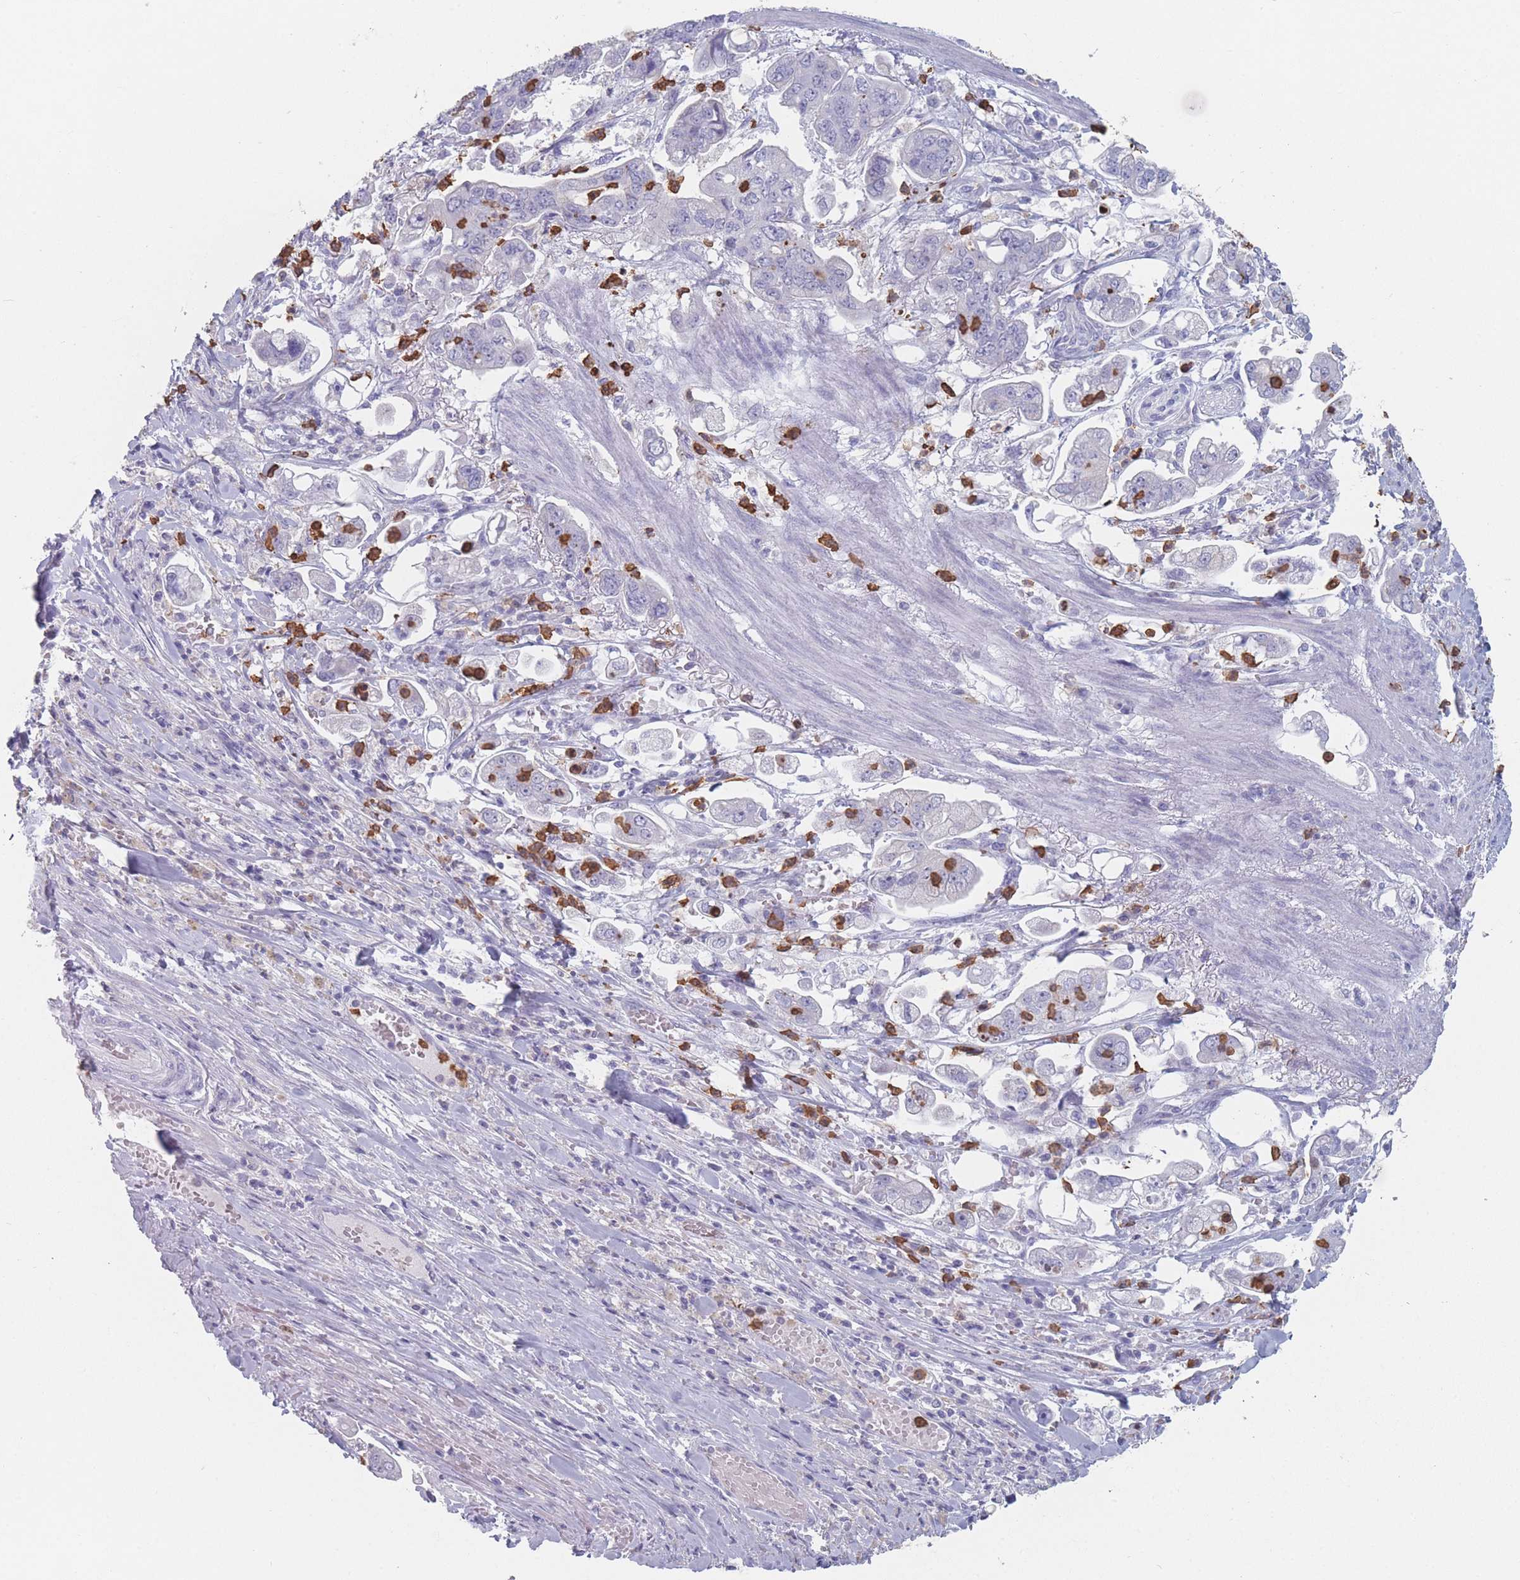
{"staining": {"intensity": "negative", "quantity": "none", "location": "none"}, "tissue": "stomach cancer", "cell_type": "Tumor cells", "image_type": "cancer", "snomed": [{"axis": "morphology", "description": "Adenocarcinoma, NOS"}, {"axis": "topography", "description": "Stomach"}], "caption": "An image of stomach cancer (adenocarcinoma) stained for a protein exhibits no brown staining in tumor cells. (Immunohistochemistry (ihc), brightfield microscopy, high magnification).", "gene": "ATP1A3", "patient": {"sex": "male", "age": 62}}